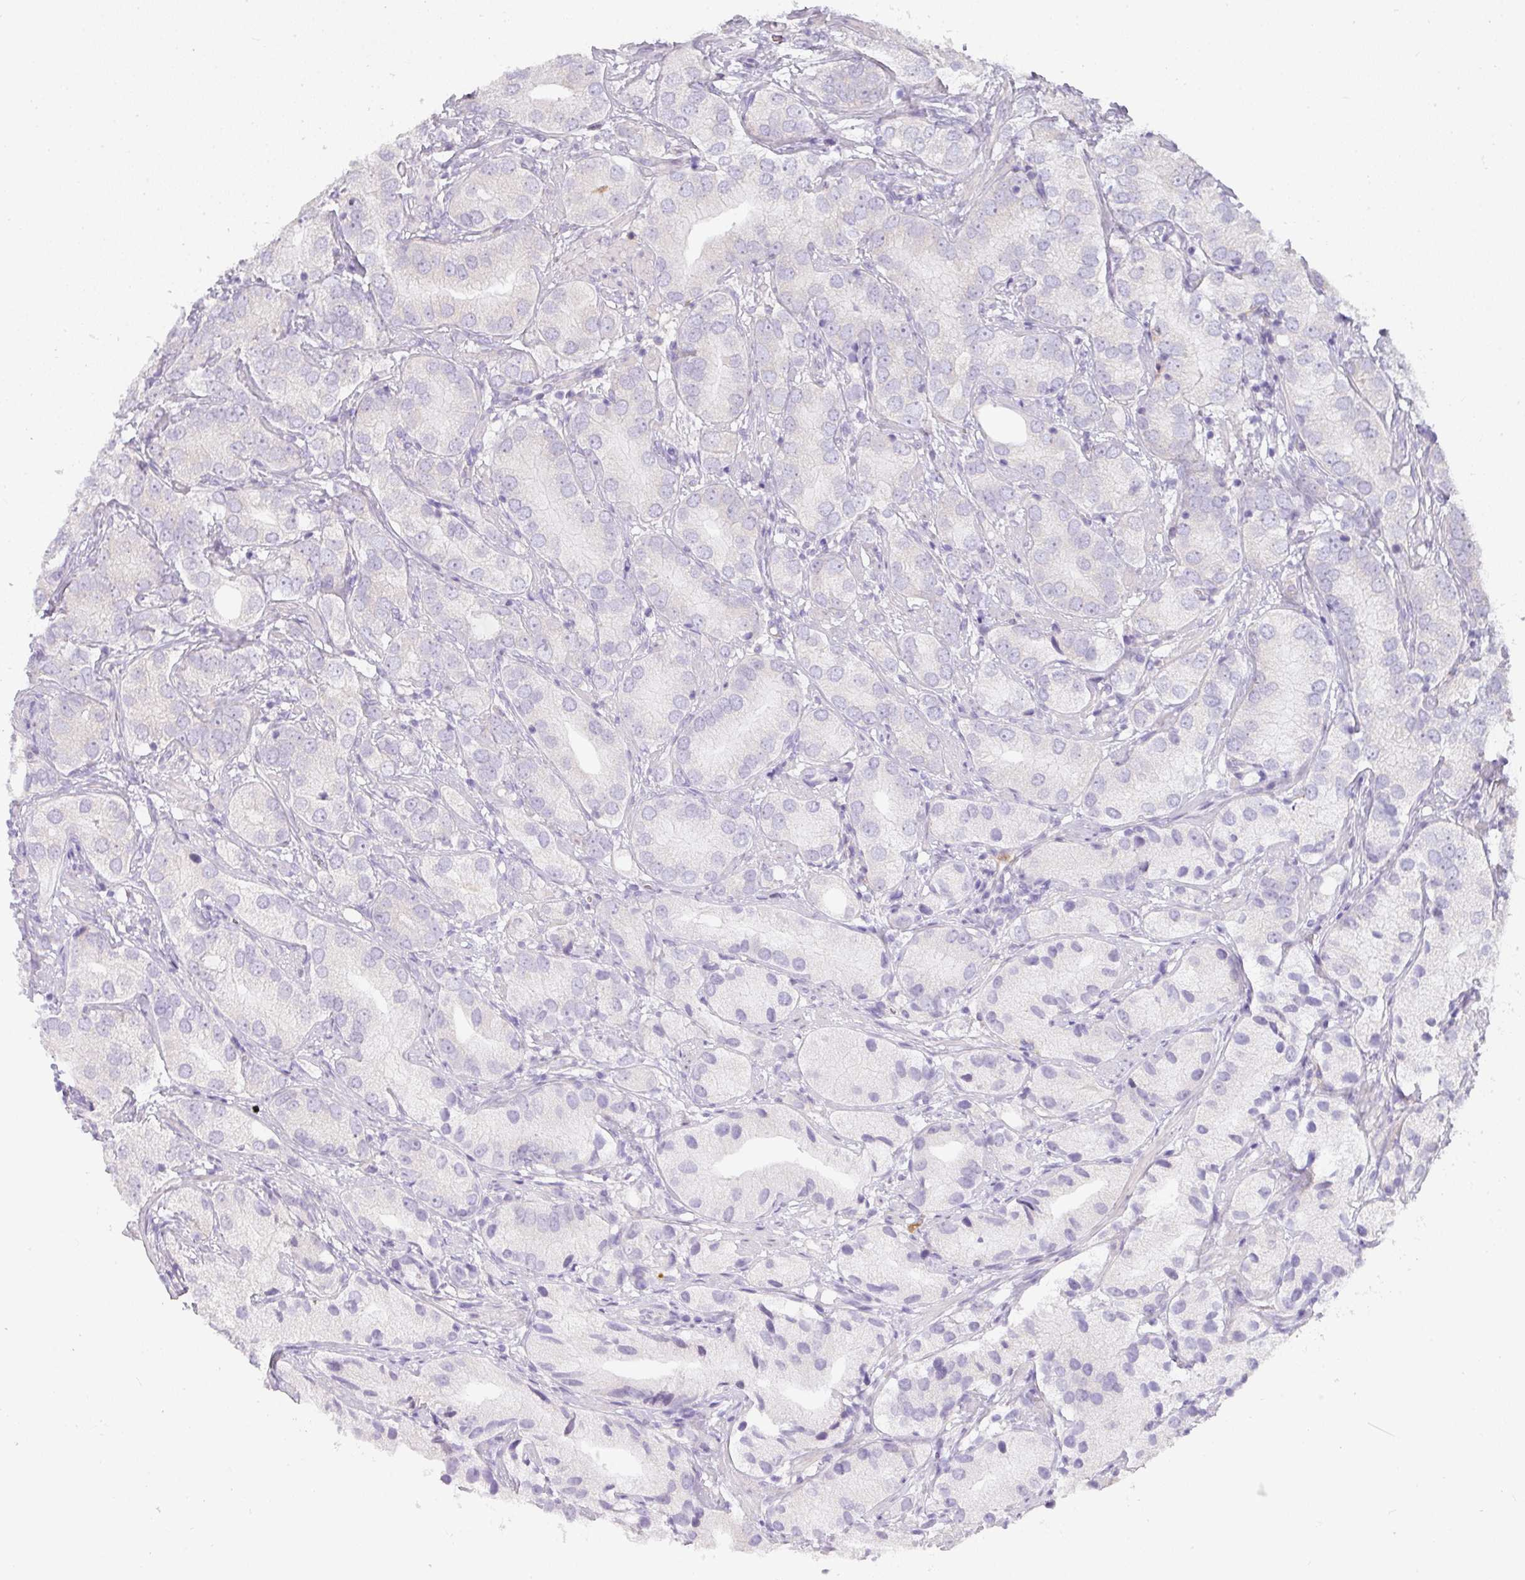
{"staining": {"intensity": "negative", "quantity": "none", "location": "none"}, "tissue": "prostate cancer", "cell_type": "Tumor cells", "image_type": "cancer", "snomed": [{"axis": "morphology", "description": "Adenocarcinoma, High grade"}, {"axis": "topography", "description": "Prostate"}], "caption": "This is an IHC image of human prostate adenocarcinoma (high-grade). There is no staining in tumor cells.", "gene": "HHEX", "patient": {"sex": "male", "age": 82}}